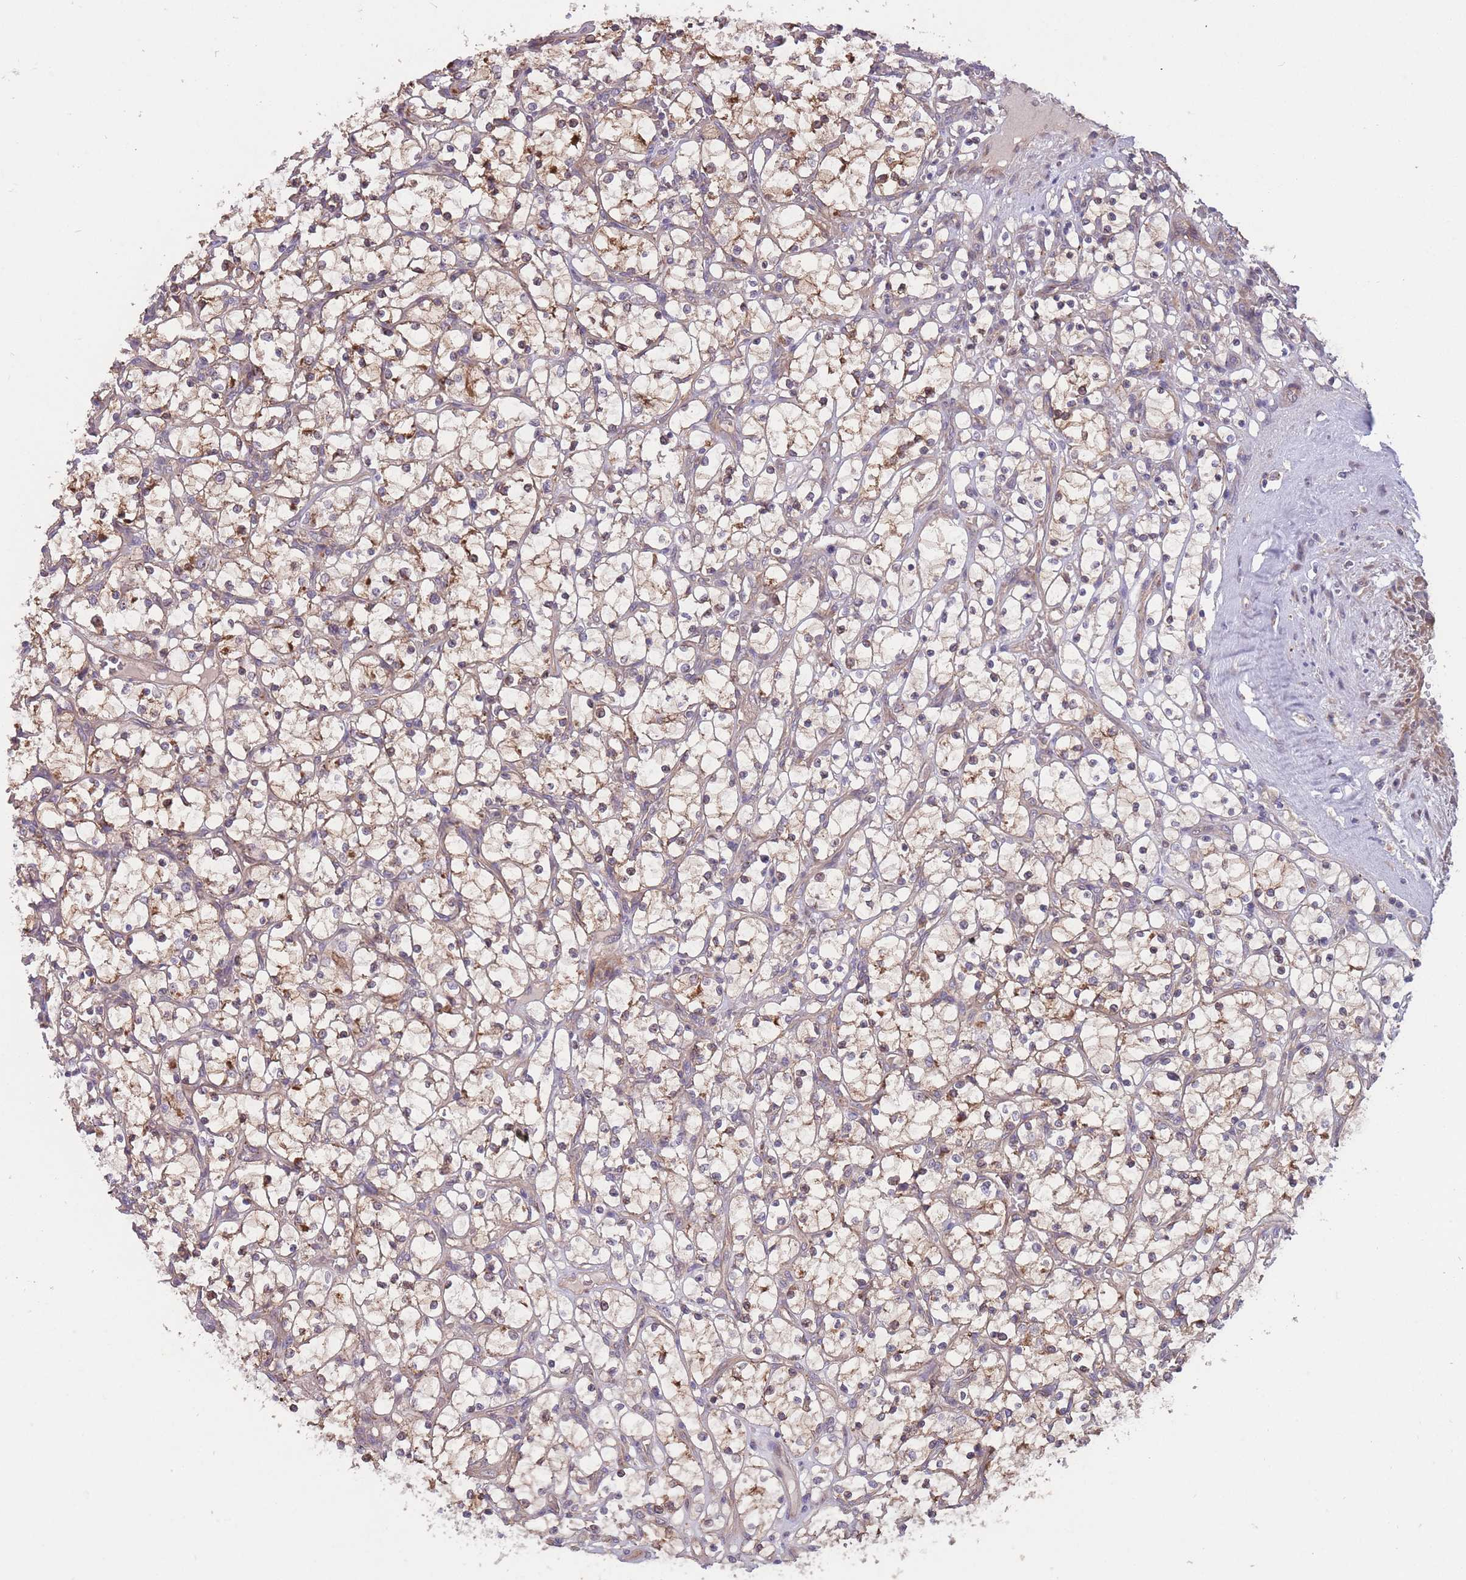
{"staining": {"intensity": "weak", "quantity": "25%-75%", "location": "cytoplasmic/membranous"}, "tissue": "renal cancer", "cell_type": "Tumor cells", "image_type": "cancer", "snomed": [{"axis": "morphology", "description": "Adenocarcinoma, NOS"}, {"axis": "topography", "description": "Kidney"}], "caption": "About 25%-75% of tumor cells in human renal adenocarcinoma reveal weak cytoplasmic/membranous protein positivity as visualized by brown immunohistochemical staining.", "gene": "ITPKC", "patient": {"sex": "female", "age": 69}}